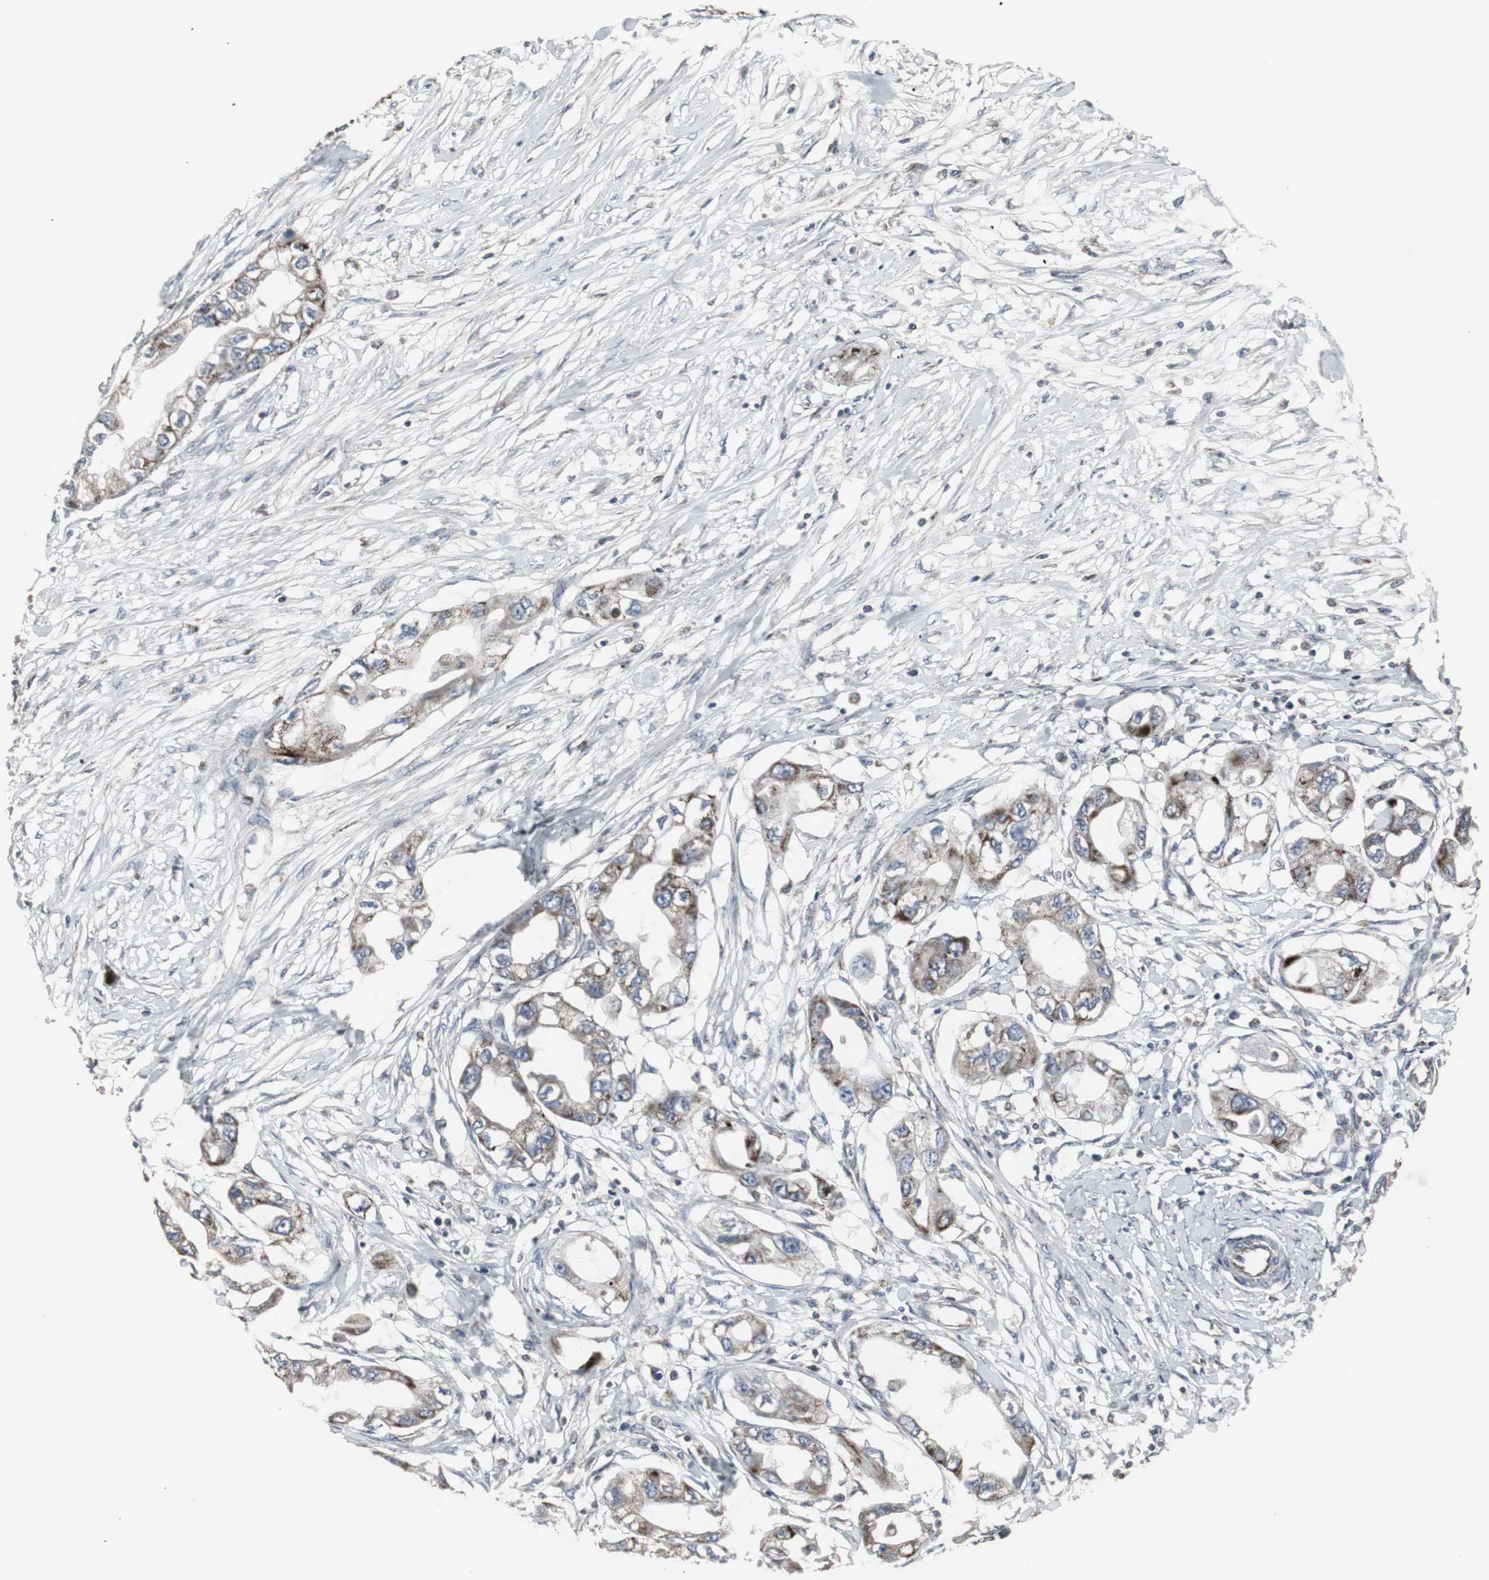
{"staining": {"intensity": "moderate", "quantity": ">75%", "location": "cytoplasmic/membranous"}, "tissue": "endometrial cancer", "cell_type": "Tumor cells", "image_type": "cancer", "snomed": [{"axis": "morphology", "description": "Adenocarcinoma, NOS"}, {"axis": "topography", "description": "Endometrium"}], "caption": "Moderate cytoplasmic/membranous positivity is identified in about >75% of tumor cells in endometrial cancer (adenocarcinoma).", "gene": "ACAA1", "patient": {"sex": "female", "age": 67}}